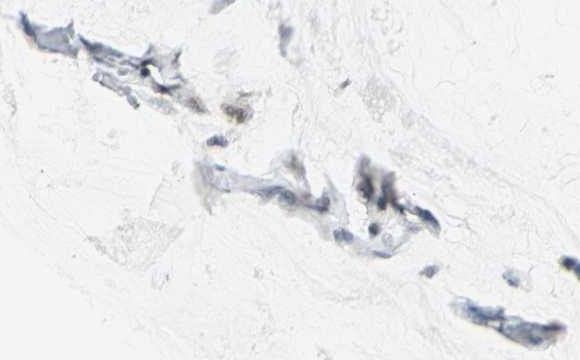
{"staining": {"intensity": "strong", "quantity": ">75%", "location": "nuclear"}, "tissue": "ovarian cancer", "cell_type": "Tumor cells", "image_type": "cancer", "snomed": [{"axis": "morphology", "description": "Cystadenocarcinoma, mucinous, NOS"}, {"axis": "topography", "description": "Ovary"}], "caption": "Ovarian cancer stained with immunohistochemistry exhibits strong nuclear positivity in about >75% of tumor cells.", "gene": "CBX3", "patient": {"sex": "female", "age": 39}}